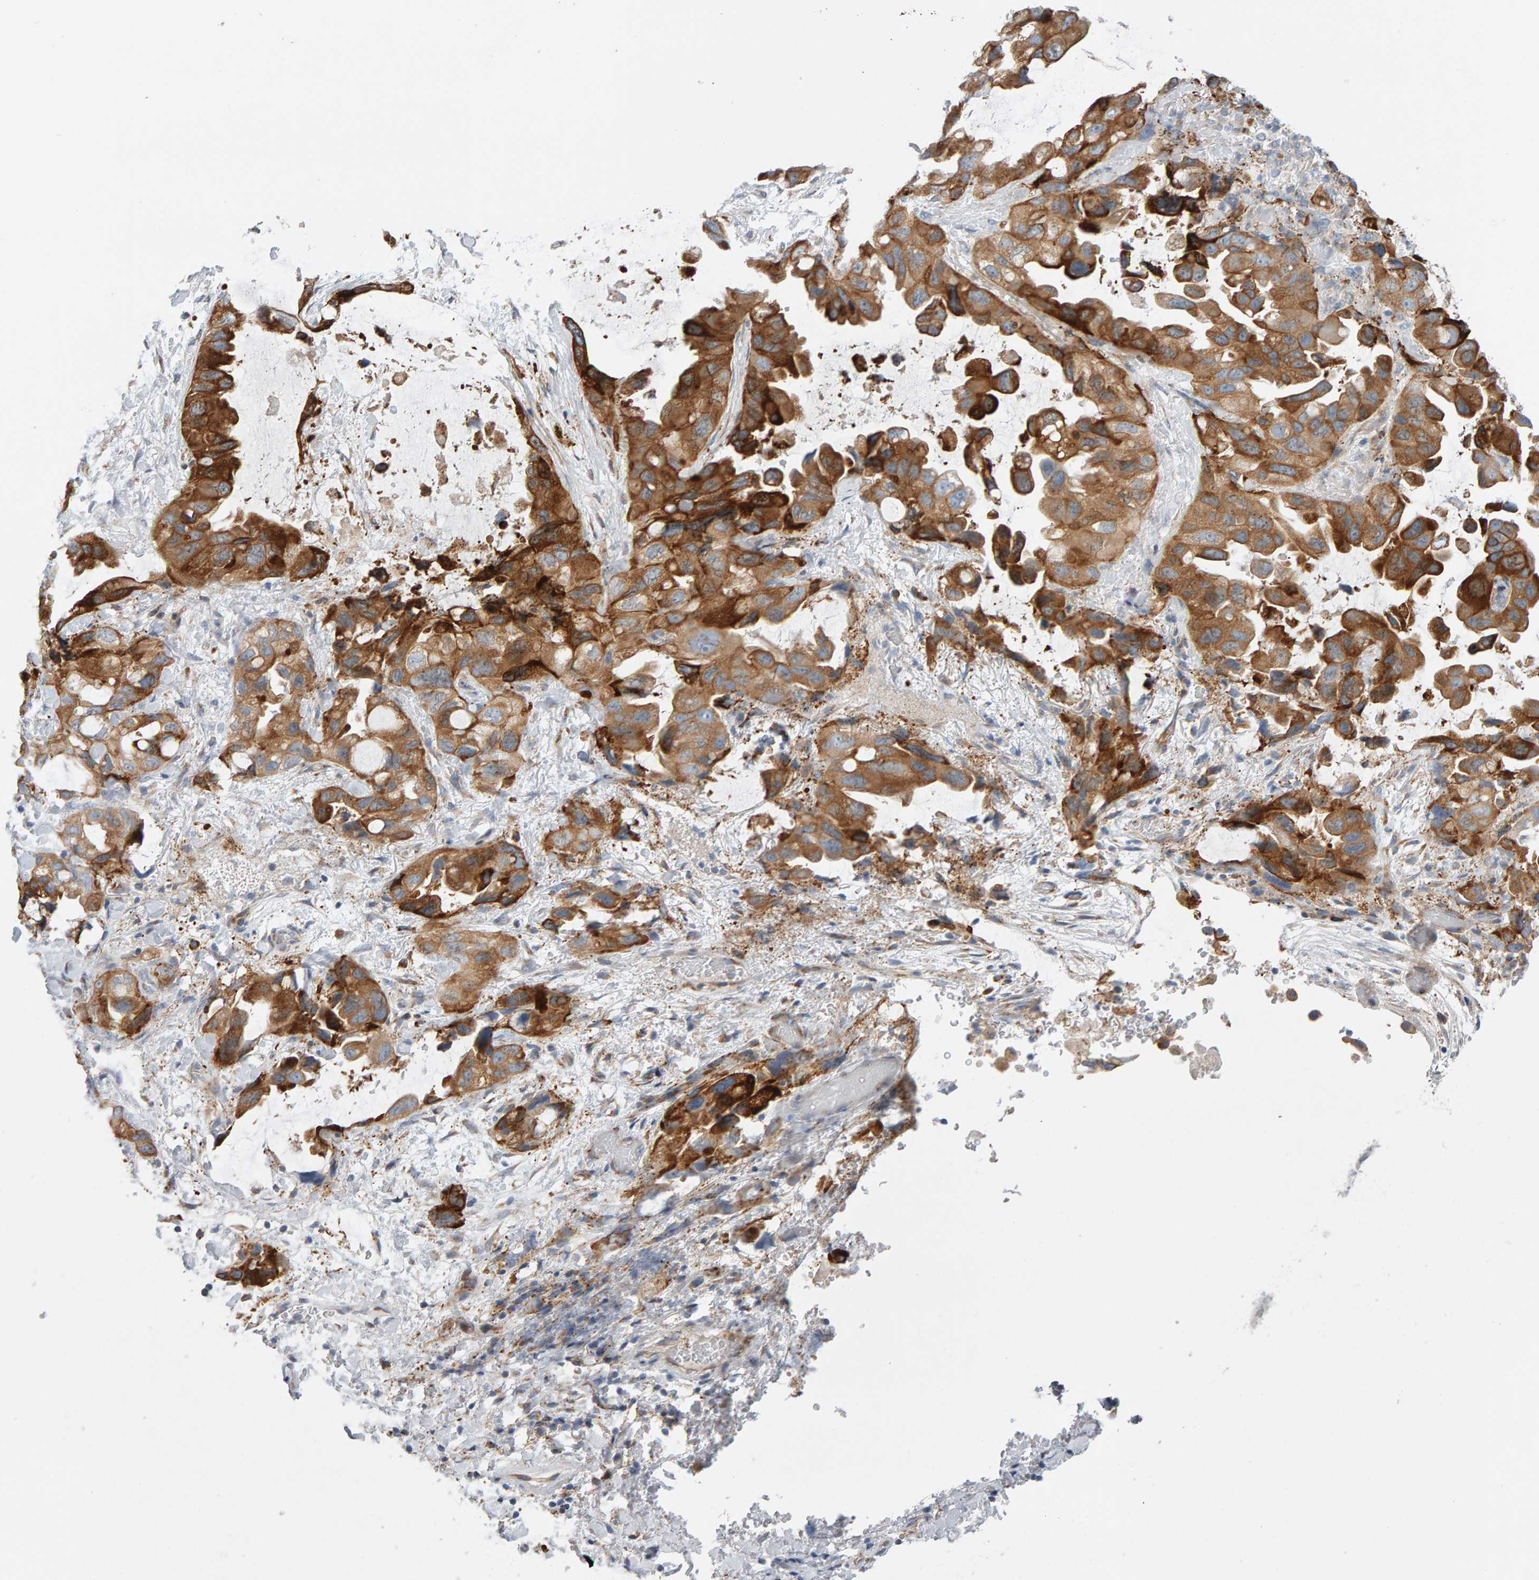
{"staining": {"intensity": "moderate", "quantity": ">75%", "location": "cytoplasmic/membranous"}, "tissue": "lung cancer", "cell_type": "Tumor cells", "image_type": "cancer", "snomed": [{"axis": "morphology", "description": "Squamous cell carcinoma, NOS"}, {"axis": "topography", "description": "Lung"}], "caption": "About >75% of tumor cells in human lung cancer (squamous cell carcinoma) show moderate cytoplasmic/membranous protein staining as visualized by brown immunohistochemical staining.", "gene": "ENGASE", "patient": {"sex": "female", "age": 73}}